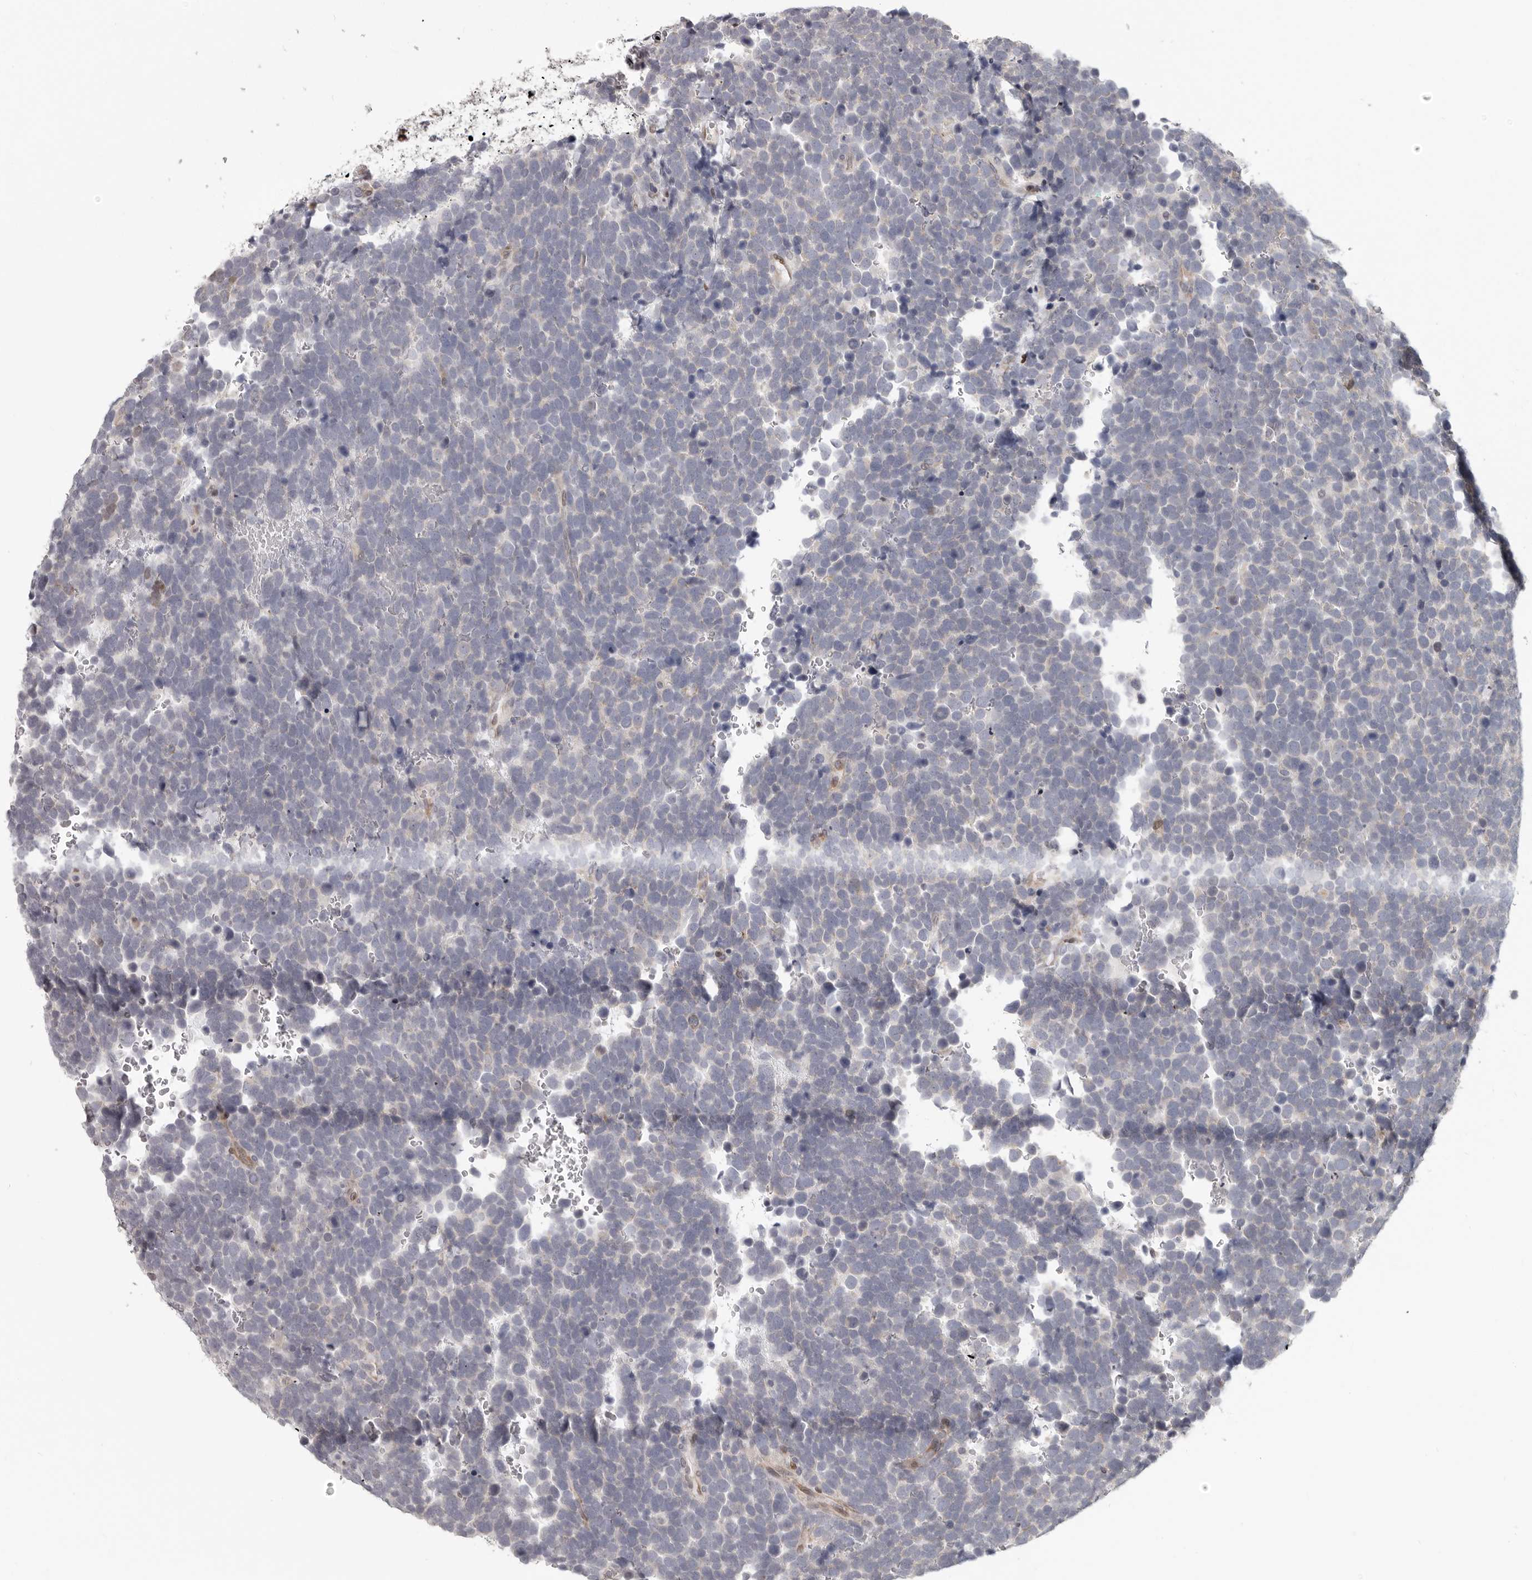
{"staining": {"intensity": "negative", "quantity": "none", "location": "none"}, "tissue": "urothelial cancer", "cell_type": "Tumor cells", "image_type": "cancer", "snomed": [{"axis": "morphology", "description": "Urothelial carcinoma, High grade"}, {"axis": "topography", "description": "Urinary bladder"}], "caption": "This is an immunohistochemistry (IHC) image of urothelial cancer. There is no staining in tumor cells.", "gene": "SRP19", "patient": {"sex": "female", "age": 82}}